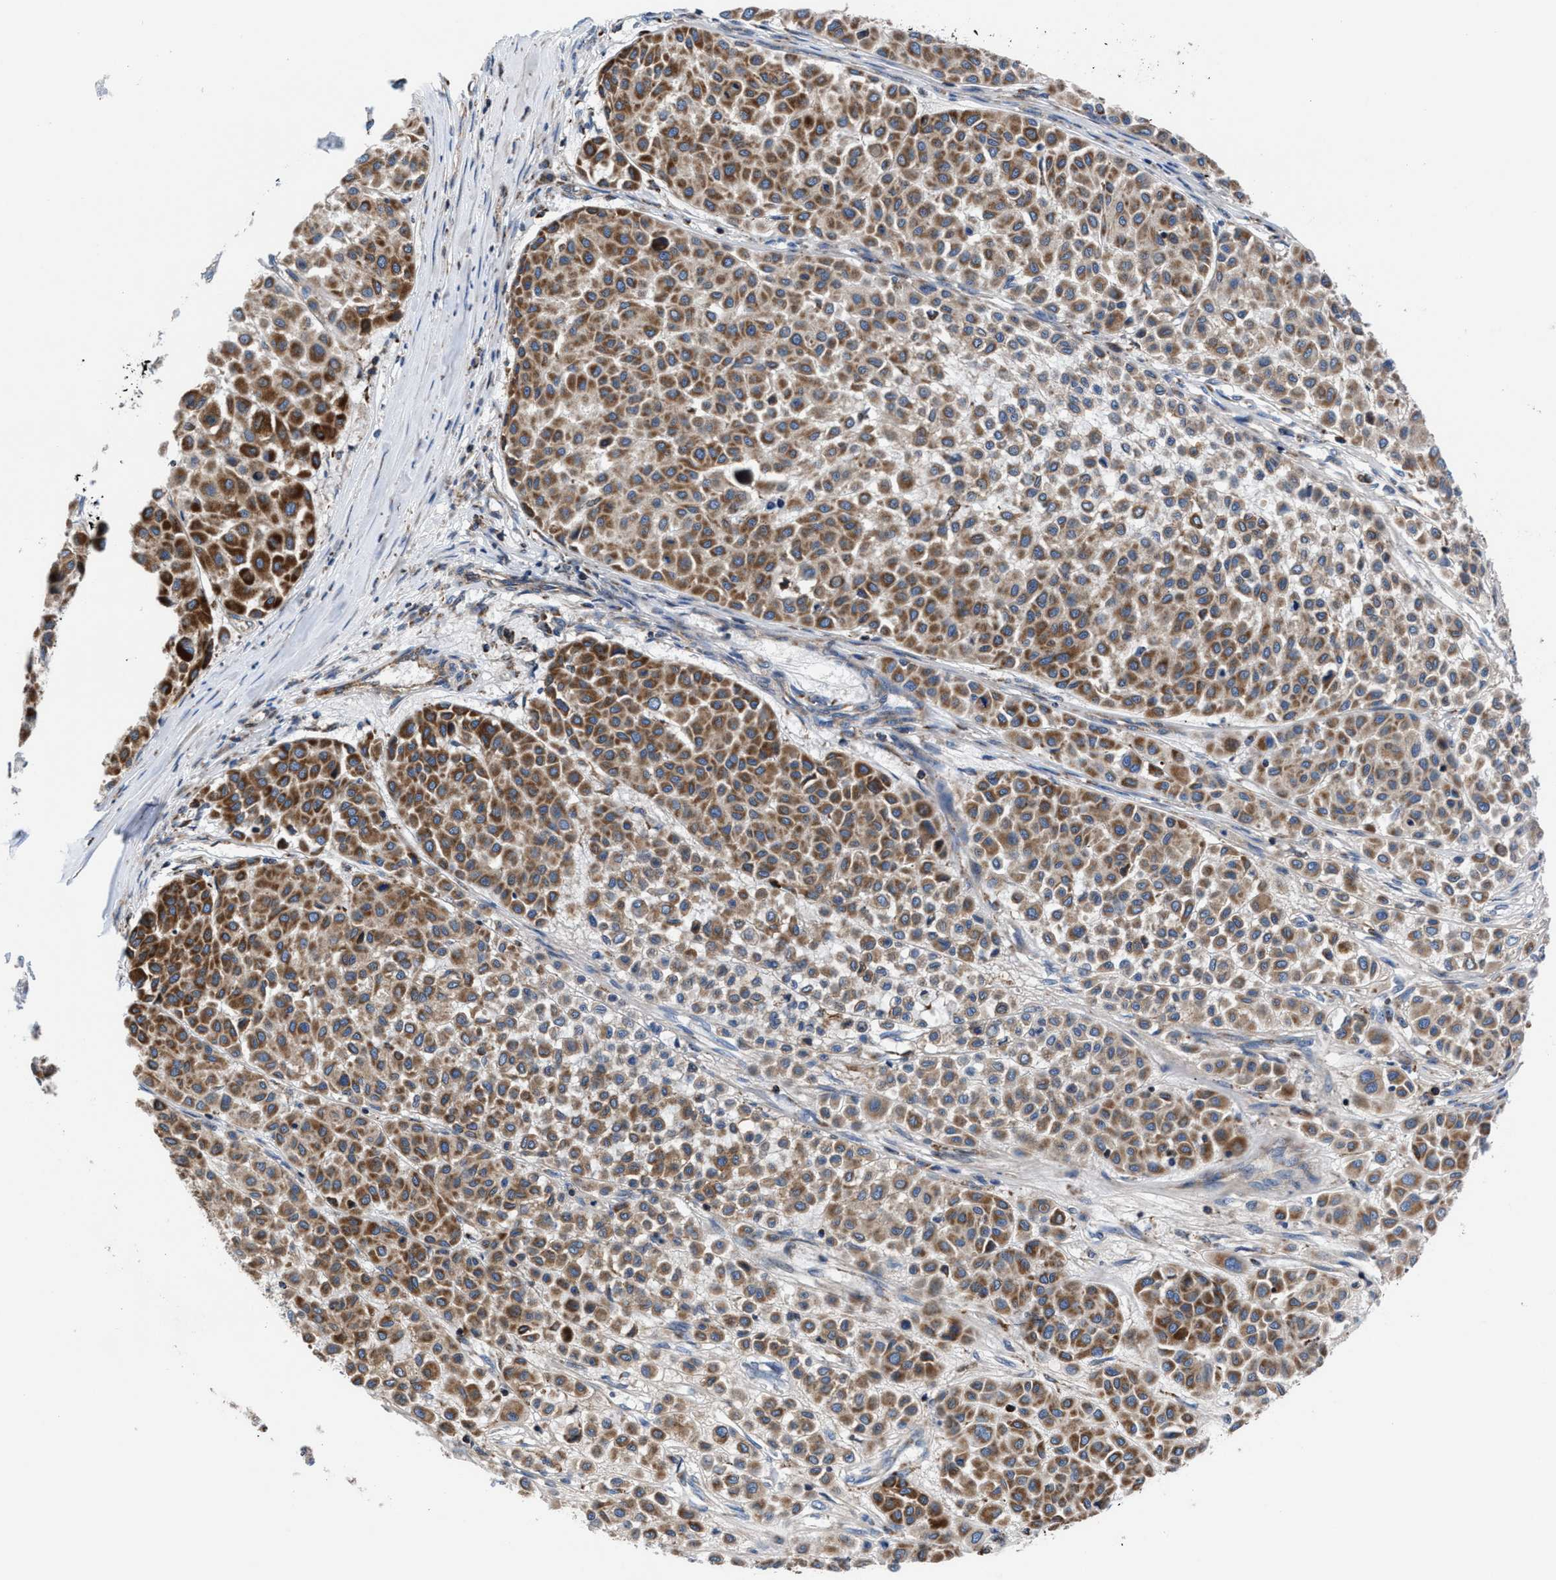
{"staining": {"intensity": "moderate", "quantity": ">75%", "location": "cytoplasmic/membranous"}, "tissue": "melanoma", "cell_type": "Tumor cells", "image_type": "cancer", "snomed": [{"axis": "morphology", "description": "Malignant melanoma, Metastatic site"}, {"axis": "topography", "description": "Soft tissue"}], "caption": "Moderate cytoplasmic/membranous positivity is appreciated in about >75% of tumor cells in malignant melanoma (metastatic site).", "gene": "PRR15L", "patient": {"sex": "male", "age": 41}}